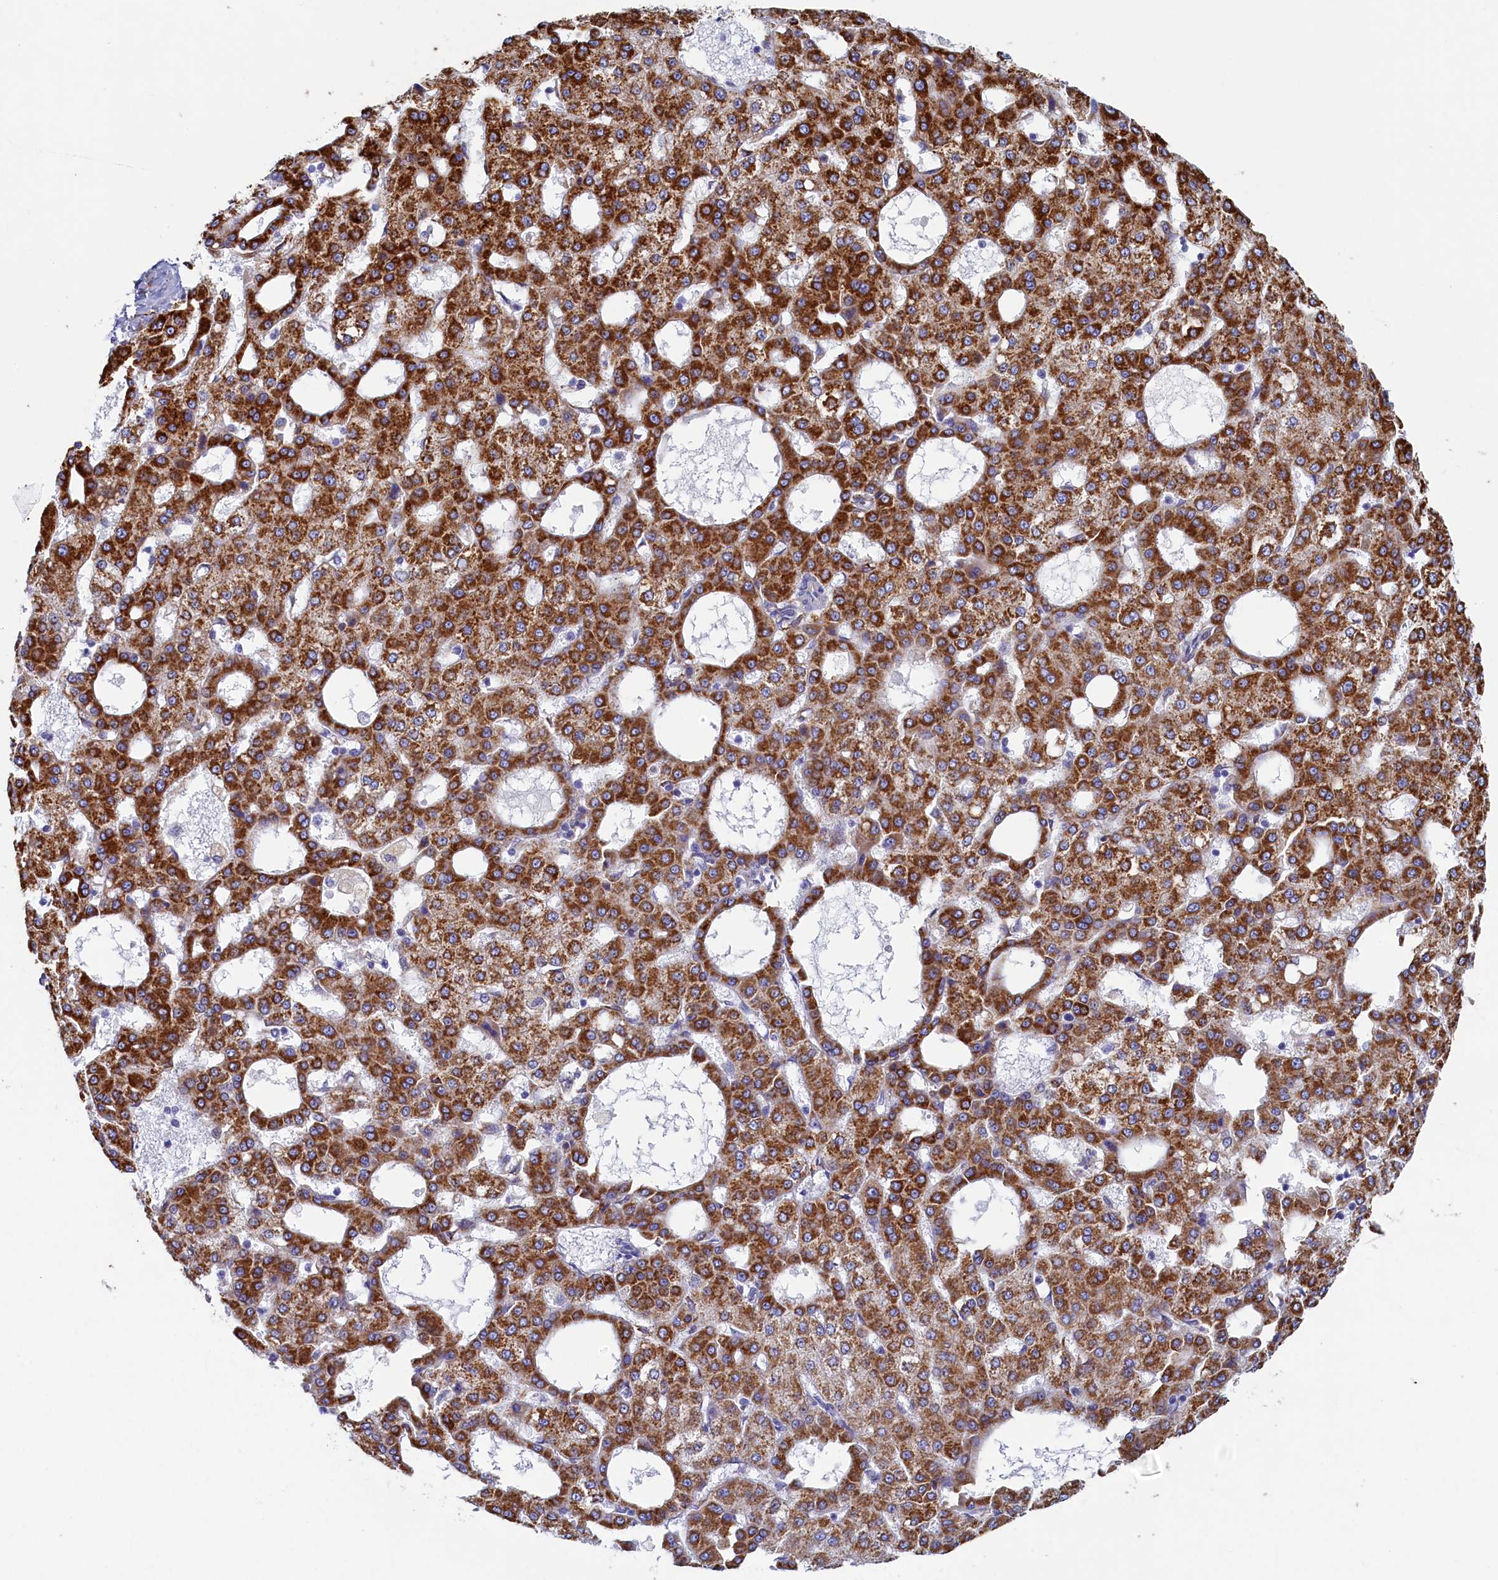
{"staining": {"intensity": "strong", "quantity": ">75%", "location": "cytoplasmic/membranous"}, "tissue": "liver cancer", "cell_type": "Tumor cells", "image_type": "cancer", "snomed": [{"axis": "morphology", "description": "Carcinoma, Hepatocellular, NOS"}, {"axis": "topography", "description": "Liver"}], "caption": "Protein staining exhibits strong cytoplasmic/membranous expression in about >75% of tumor cells in liver cancer (hepatocellular carcinoma).", "gene": "TMEM18", "patient": {"sex": "male", "age": 47}}